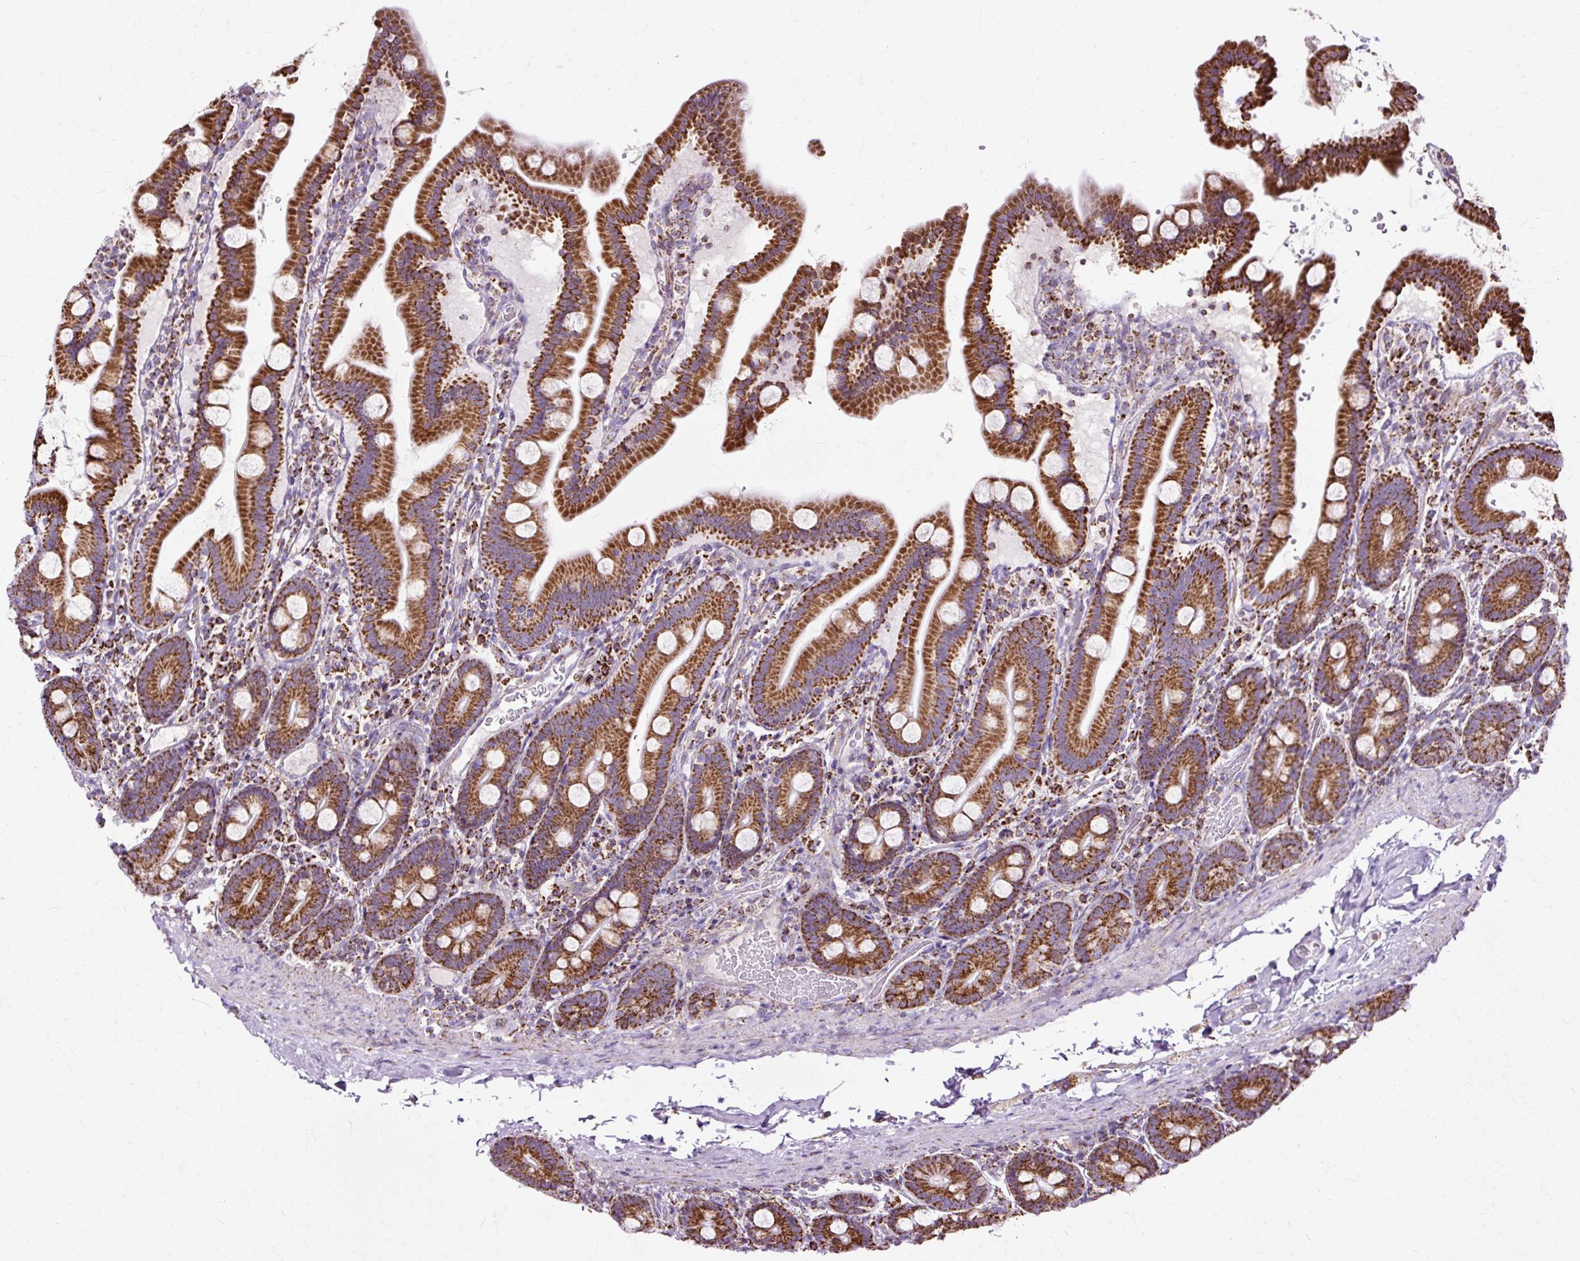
{"staining": {"intensity": "strong", "quantity": ">75%", "location": "cytoplasmic/membranous"}, "tissue": "duodenum", "cell_type": "Glandular cells", "image_type": "normal", "snomed": [{"axis": "morphology", "description": "Normal tissue, NOS"}, {"axis": "topography", "description": "Duodenum"}], "caption": "Brown immunohistochemical staining in unremarkable duodenum exhibits strong cytoplasmic/membranous staining in approximately >75% of glandular cells.", "gene": "DLAT", "patient": {"sex": "male", "age": 55}}